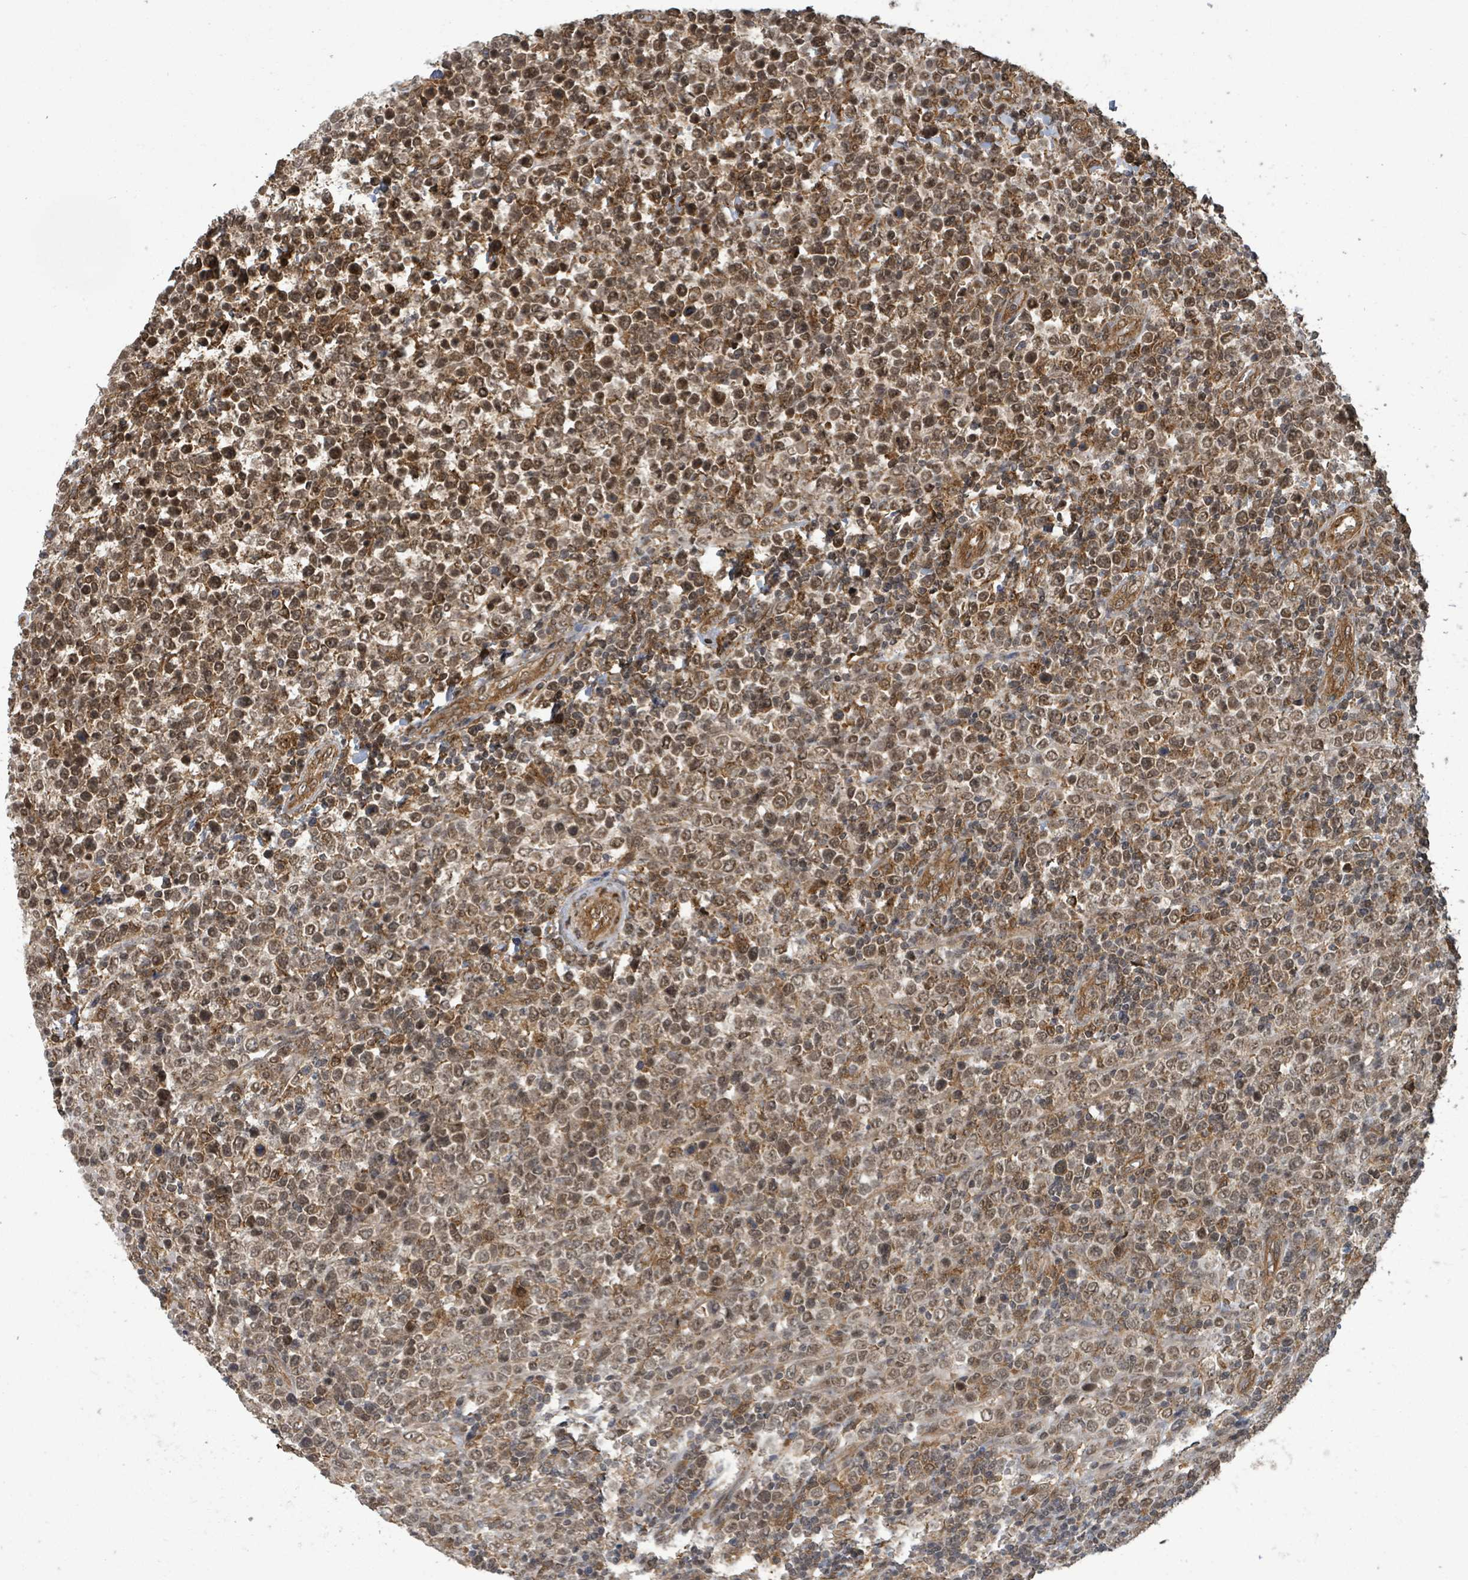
{"staining": {"intensity": "moderate", "quantity": ">75%", "location": "cytoplasmic/membranous,nuclear"}, "tissue": "lymphoma", "cell_type": "Tumor cells", "image_type": "cancer", "snomed": [{"axis": "morphology", "description": "Malignant lymphoma, non-Hodgkin's type, High grade"}, {"axis": "topography", "description": "Soft tissue"}], "caption": "Immunohistochemistry (IHC) histopathology image of malignant lymphoma, non-Hodgkin's type (high-grade) stained for a protein (brown), which exhibits medium levels of moderate cytoplasmic/membranous and nuclear staining in approximately >75% of tumor cells.", "gene": "KLC1", "patient": {"sex": "female", "age": 56}}